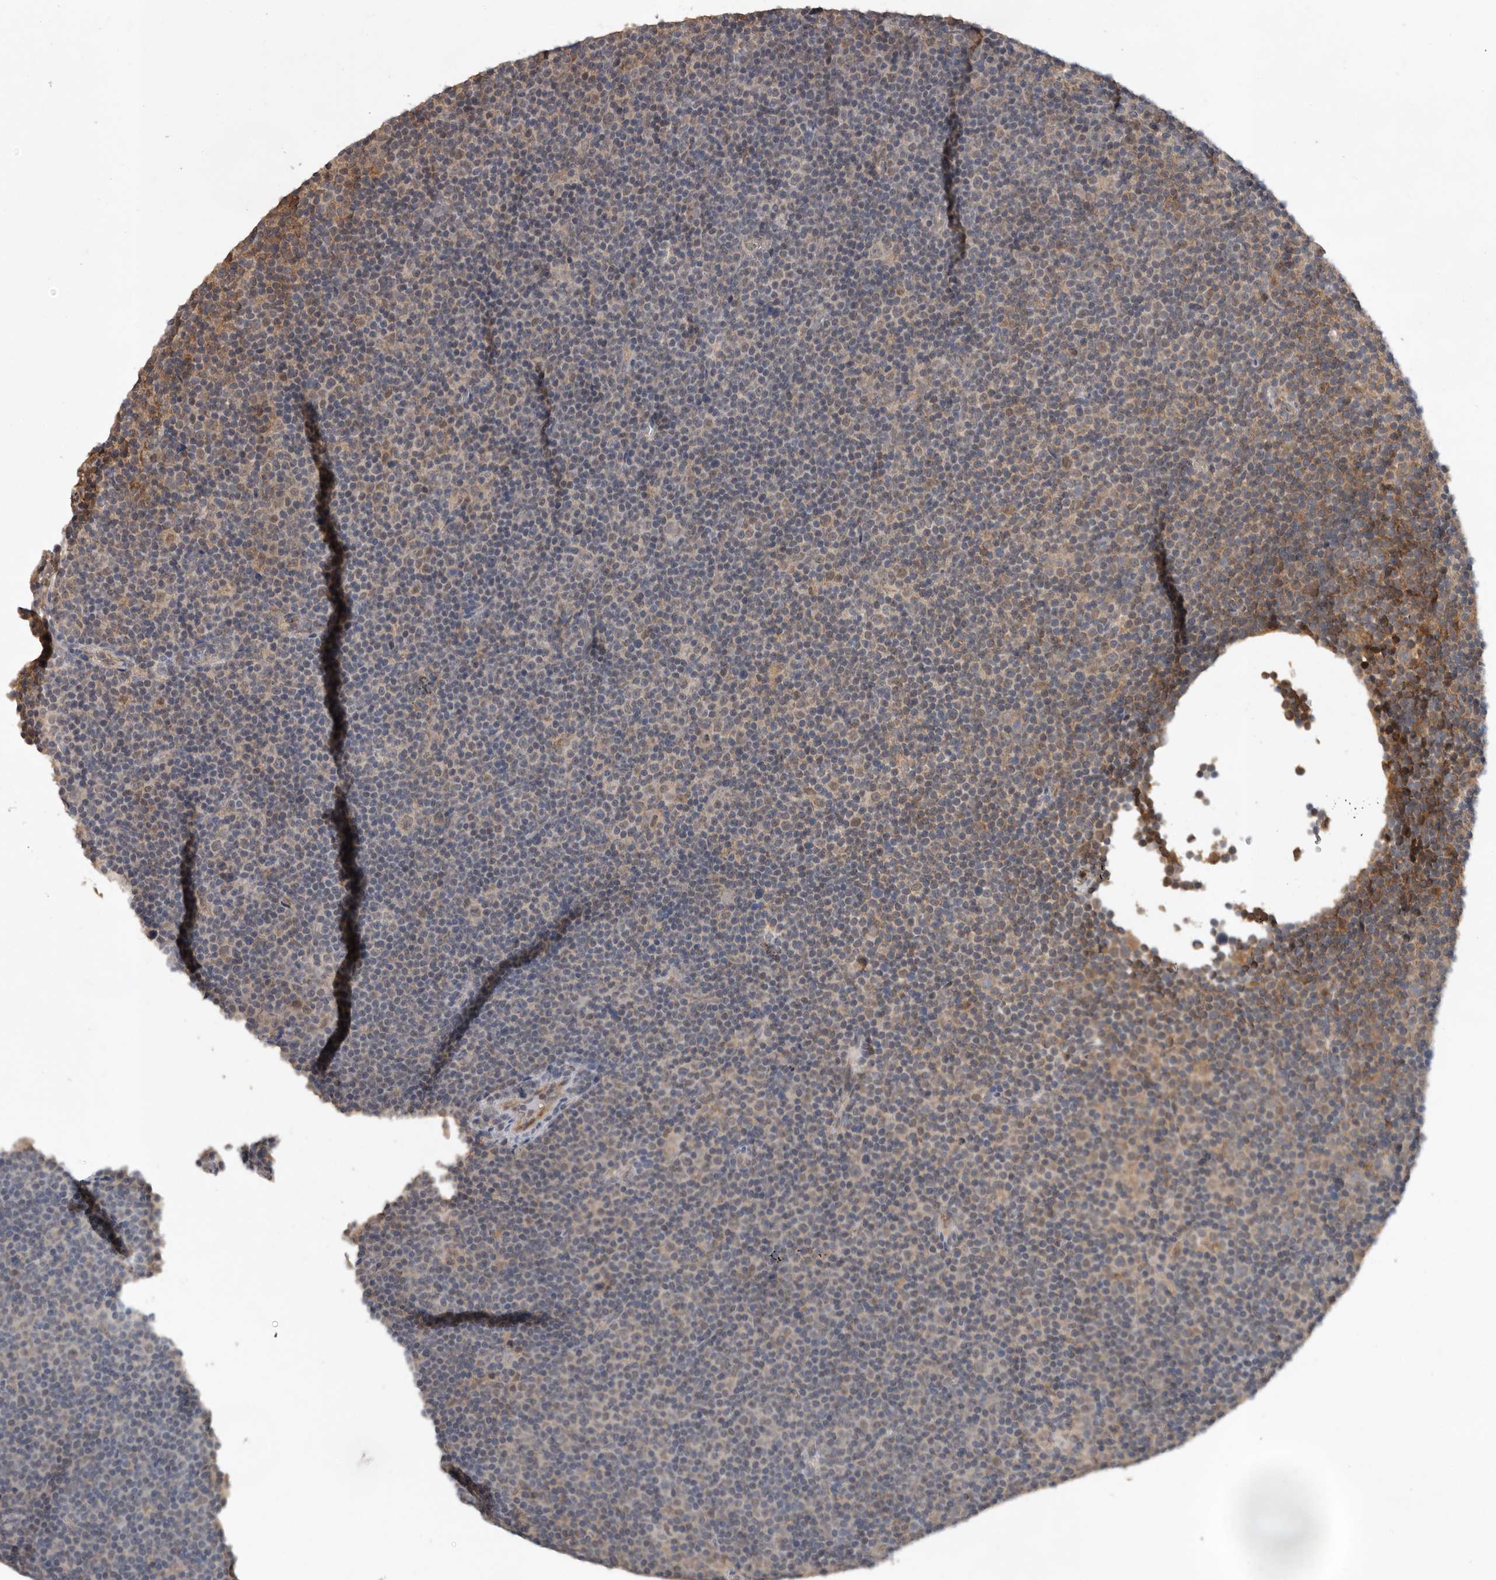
{"staining": {"intensity": "negative", "quantity": "none", "location": "none"}, "tissue": "lymphoma", "cell_type": "Tumor cells", "image_type": "cancer", "snomed": [{"axis": "morphology", "description": "Malignant lymphoma, non-Hodgkin's type, Low grade"}, {"axis": "topography", "description": "Lymph node"}], "caption": "Immunohistochemistry image of human lymphoma stained for a protein (brown), which demonstrates no positivity in tumor cells. Brightfield microscopy of immunohistochemistry (IHC) stained with DAB (brown) and hematoxylin (blue), captured at high magnification.", "gene": "MTF1", "patient": {"sex": "female", "age": 67}}